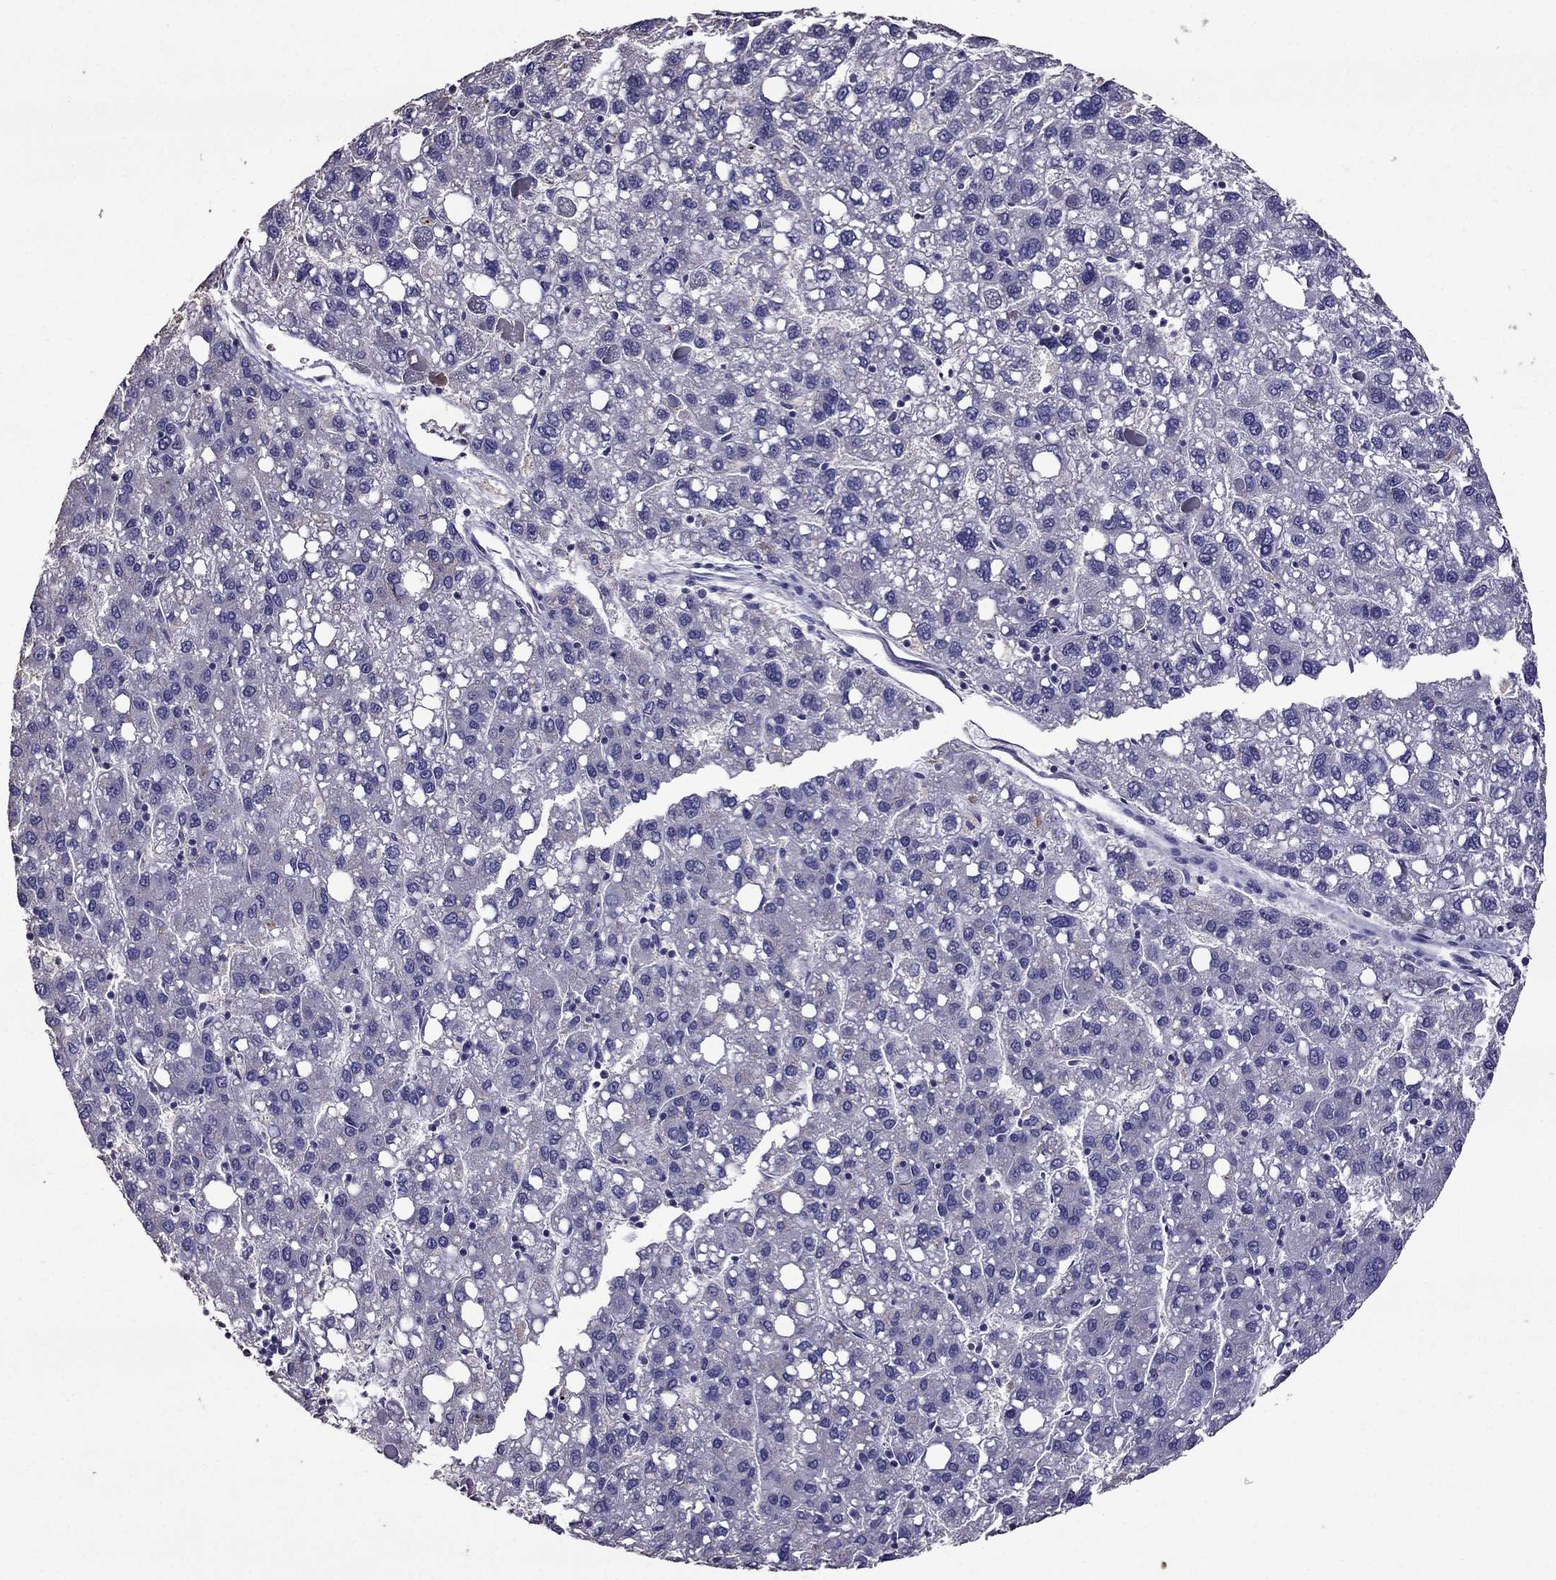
{"staining": {"intensity": "negative", "quantity": "none", "location": "none"}, "tissue": "liver cancer", "cell_type": "Tumor cells", "image_type": "cancer", "snomed": [{"axis": "morphology", "description": "Carcinoma, Hepatocellular, NOS"}, {"axis": "topography", "description": "Liver"}], "caption": "This is an IHC micrograph of hepatocellular carcinoma (liver). There is no positivity in tumor cells.", "gene": "NKX3-1", "patient": {"sex": "female", "age": 82}}